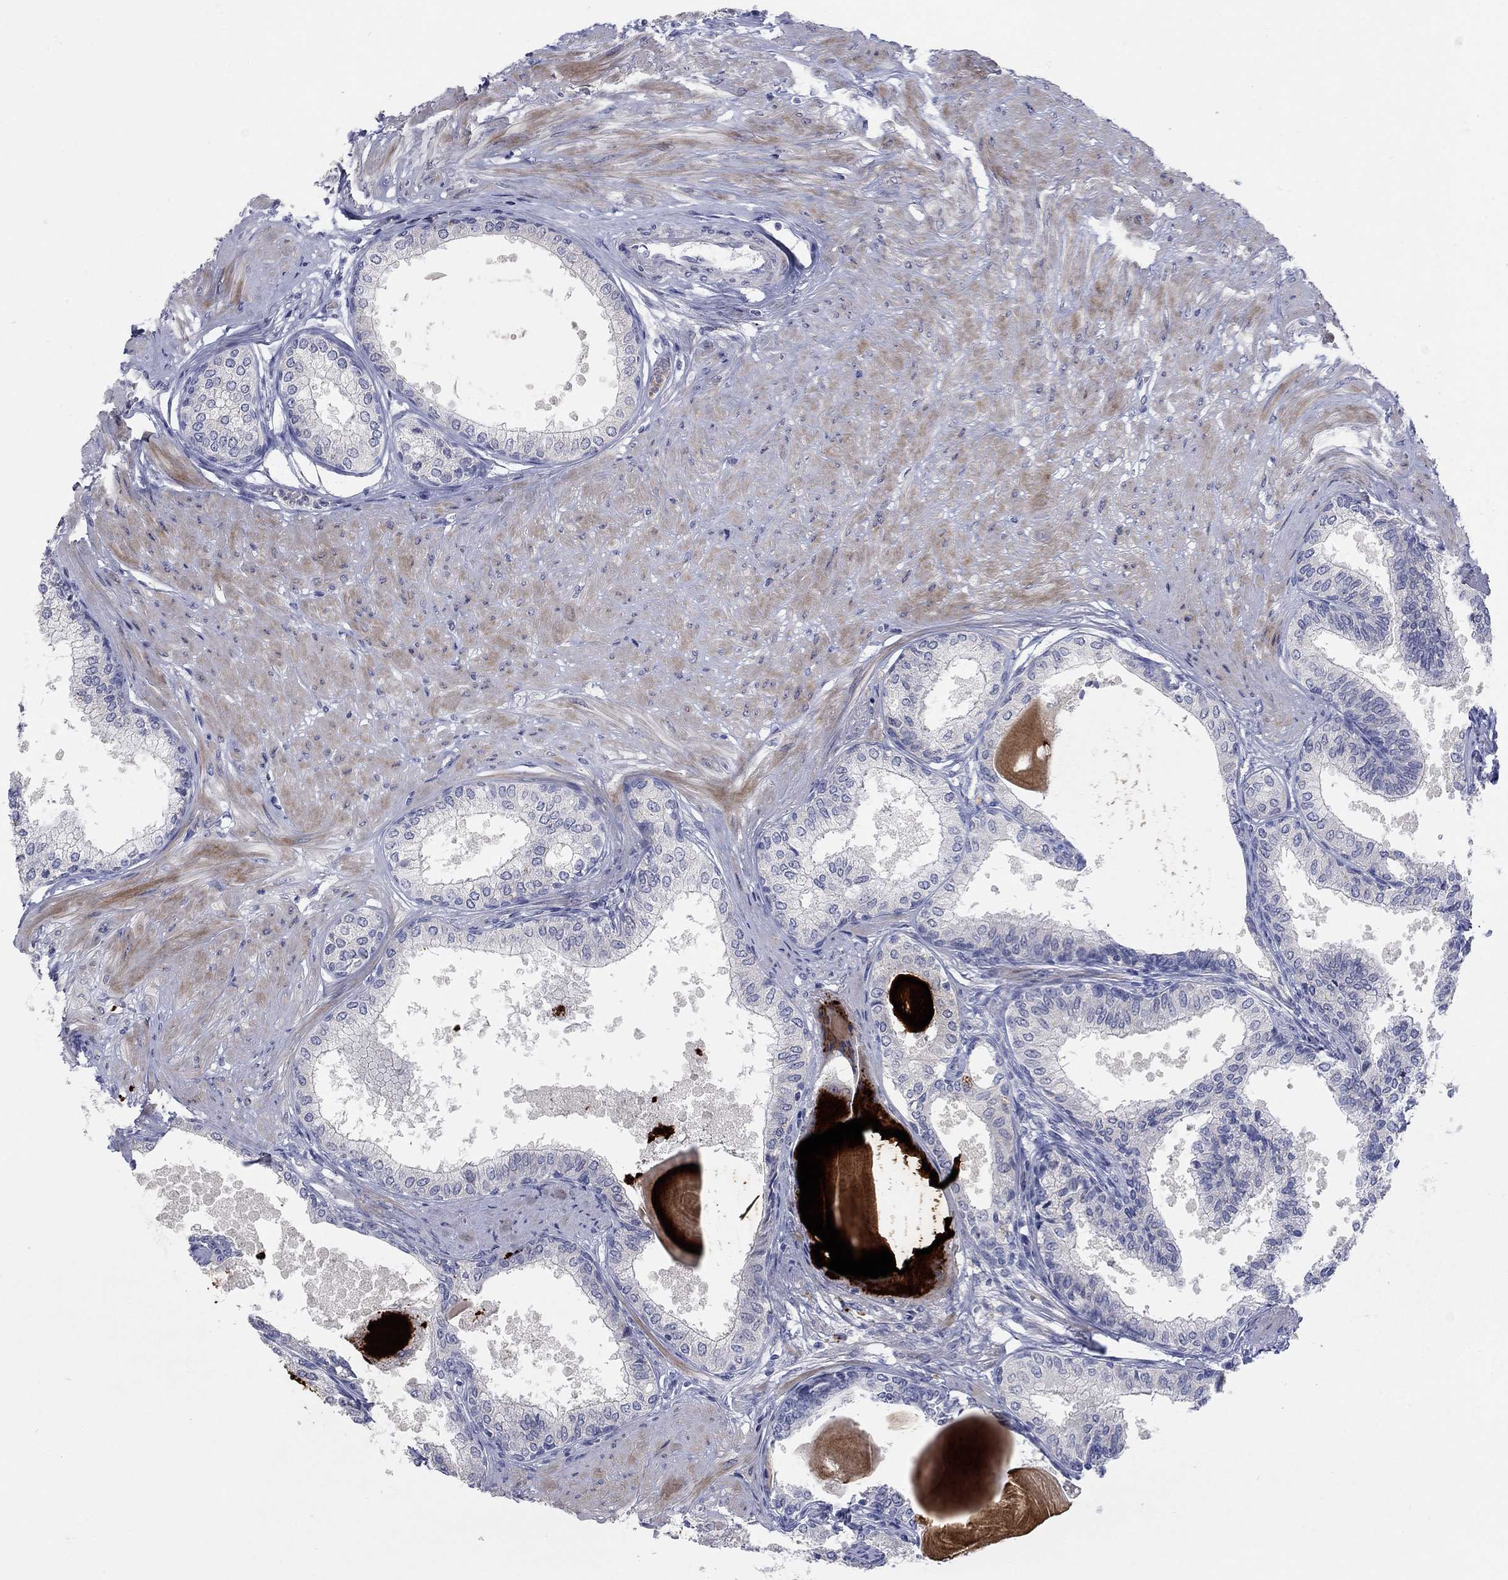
{"staining": {"intensity": "negative", "quantity": "none", "location": "none"}, "tissue": "prostate", "cell_type": "Glandular cells", "image_type": "normal", "snomed": [{"axis": "morphology", "description": "Normal tissue, NOS"}, {"axis": "topography", "description": "Prostate"}], "caption": "This is an immunohistochemistry photomicrograph of unremarkable human prostate. There is no expression in glandular cells.", "gene": "TMEM249", "patient": {"sex": "male", "age": 63}}